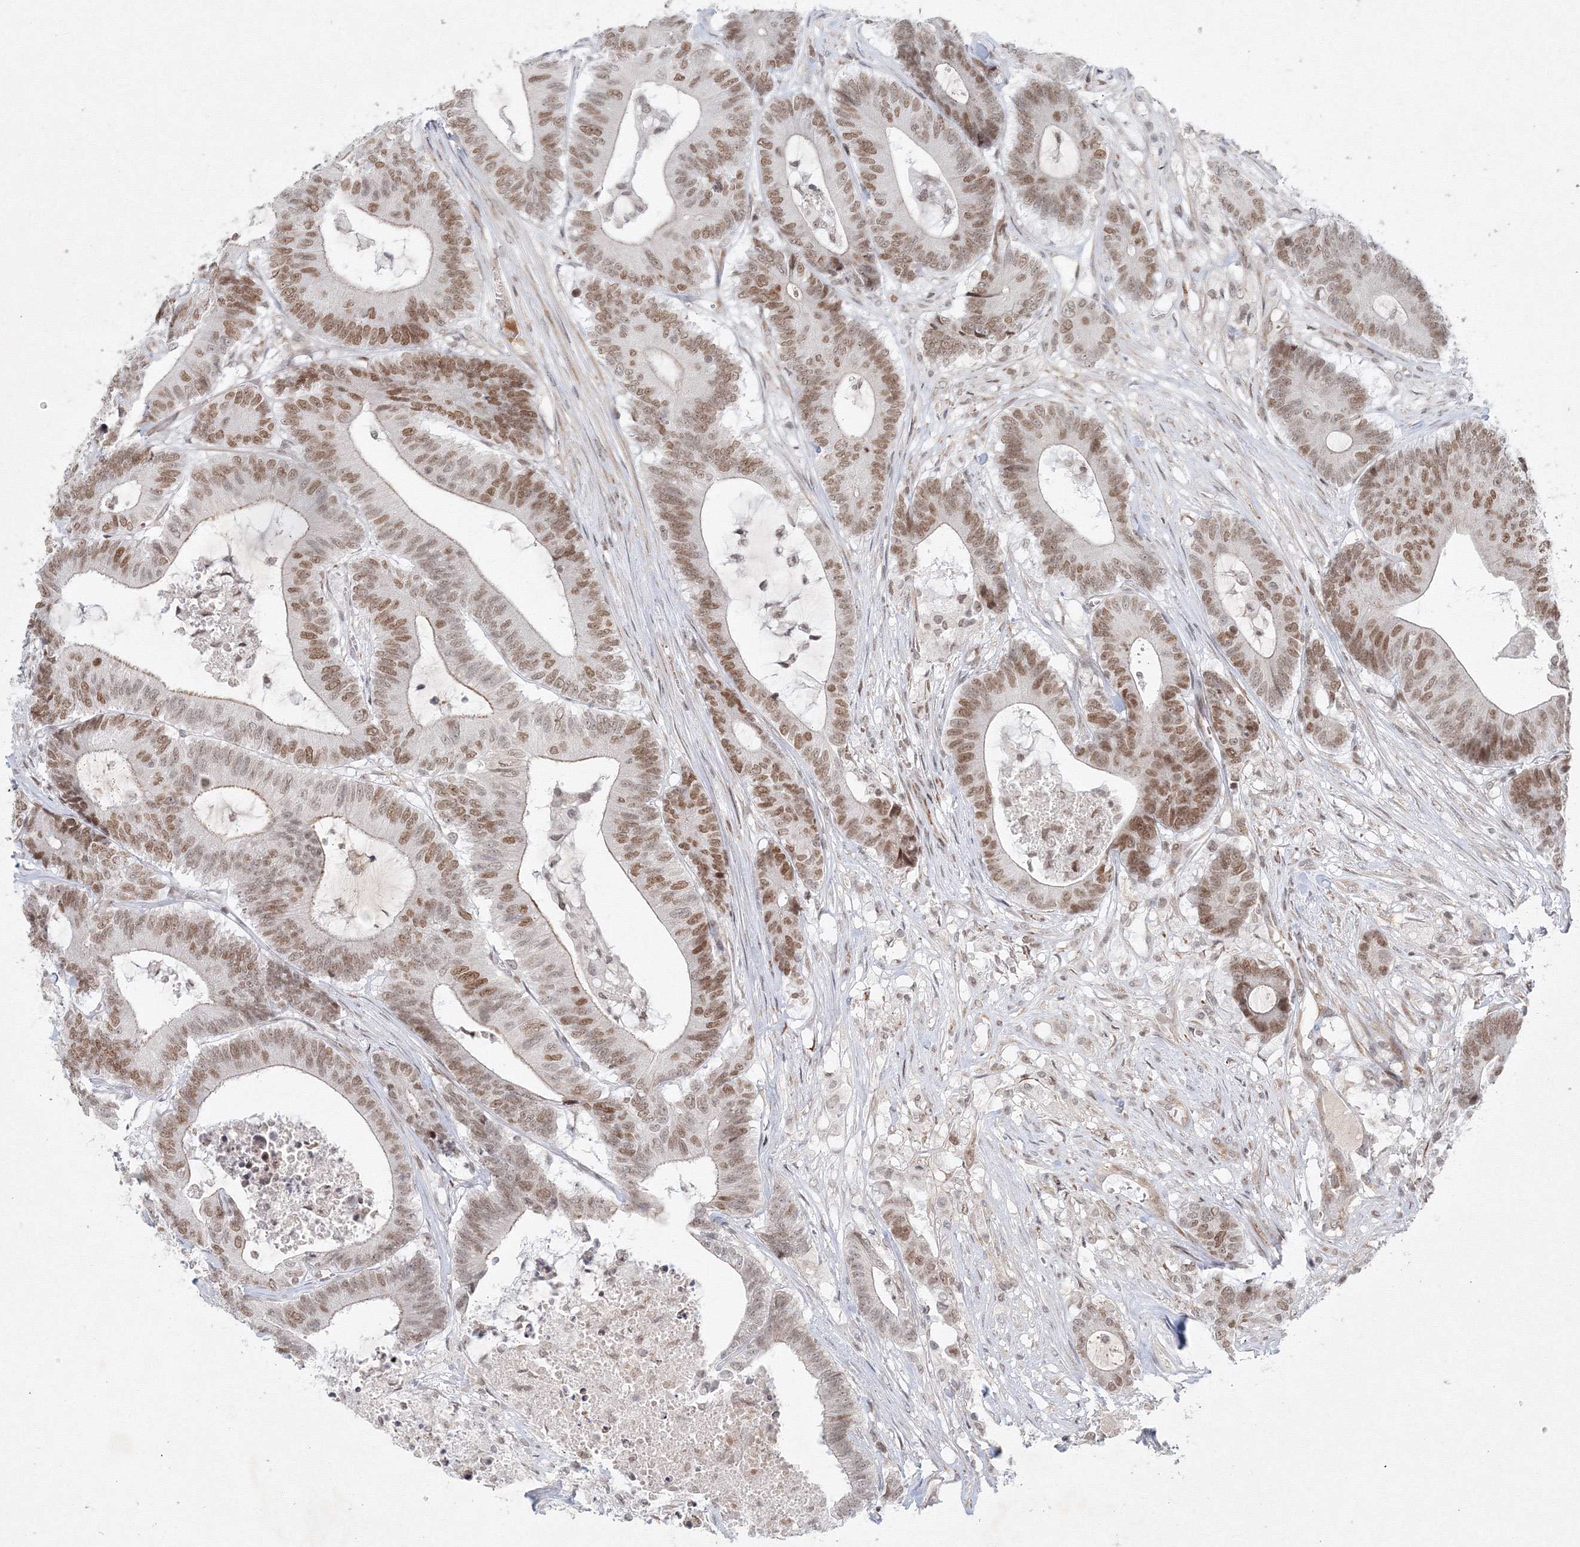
{"staining": {"intensity": "moderate", "quantity": "25%-75%", "location": "nuclear"}, "tissue": "colorectal cancer", "cell_type": "Tumor cells", "image_type": "cancer", "snomed": [{"axis": "morphology", "description": "Adenocarcinoma, NOS"}, {"axis": "topography", "description": "Colon"}], "caption": "This micrograph shows immunohistochemistry (IHC) staining of human adenocarcinoma (colorectal), with medium moderate nuclear expression in about 25%-75% of tumor cells.", "gene": "KIF4A", "patient": {"sex": "female", "age": 84}}